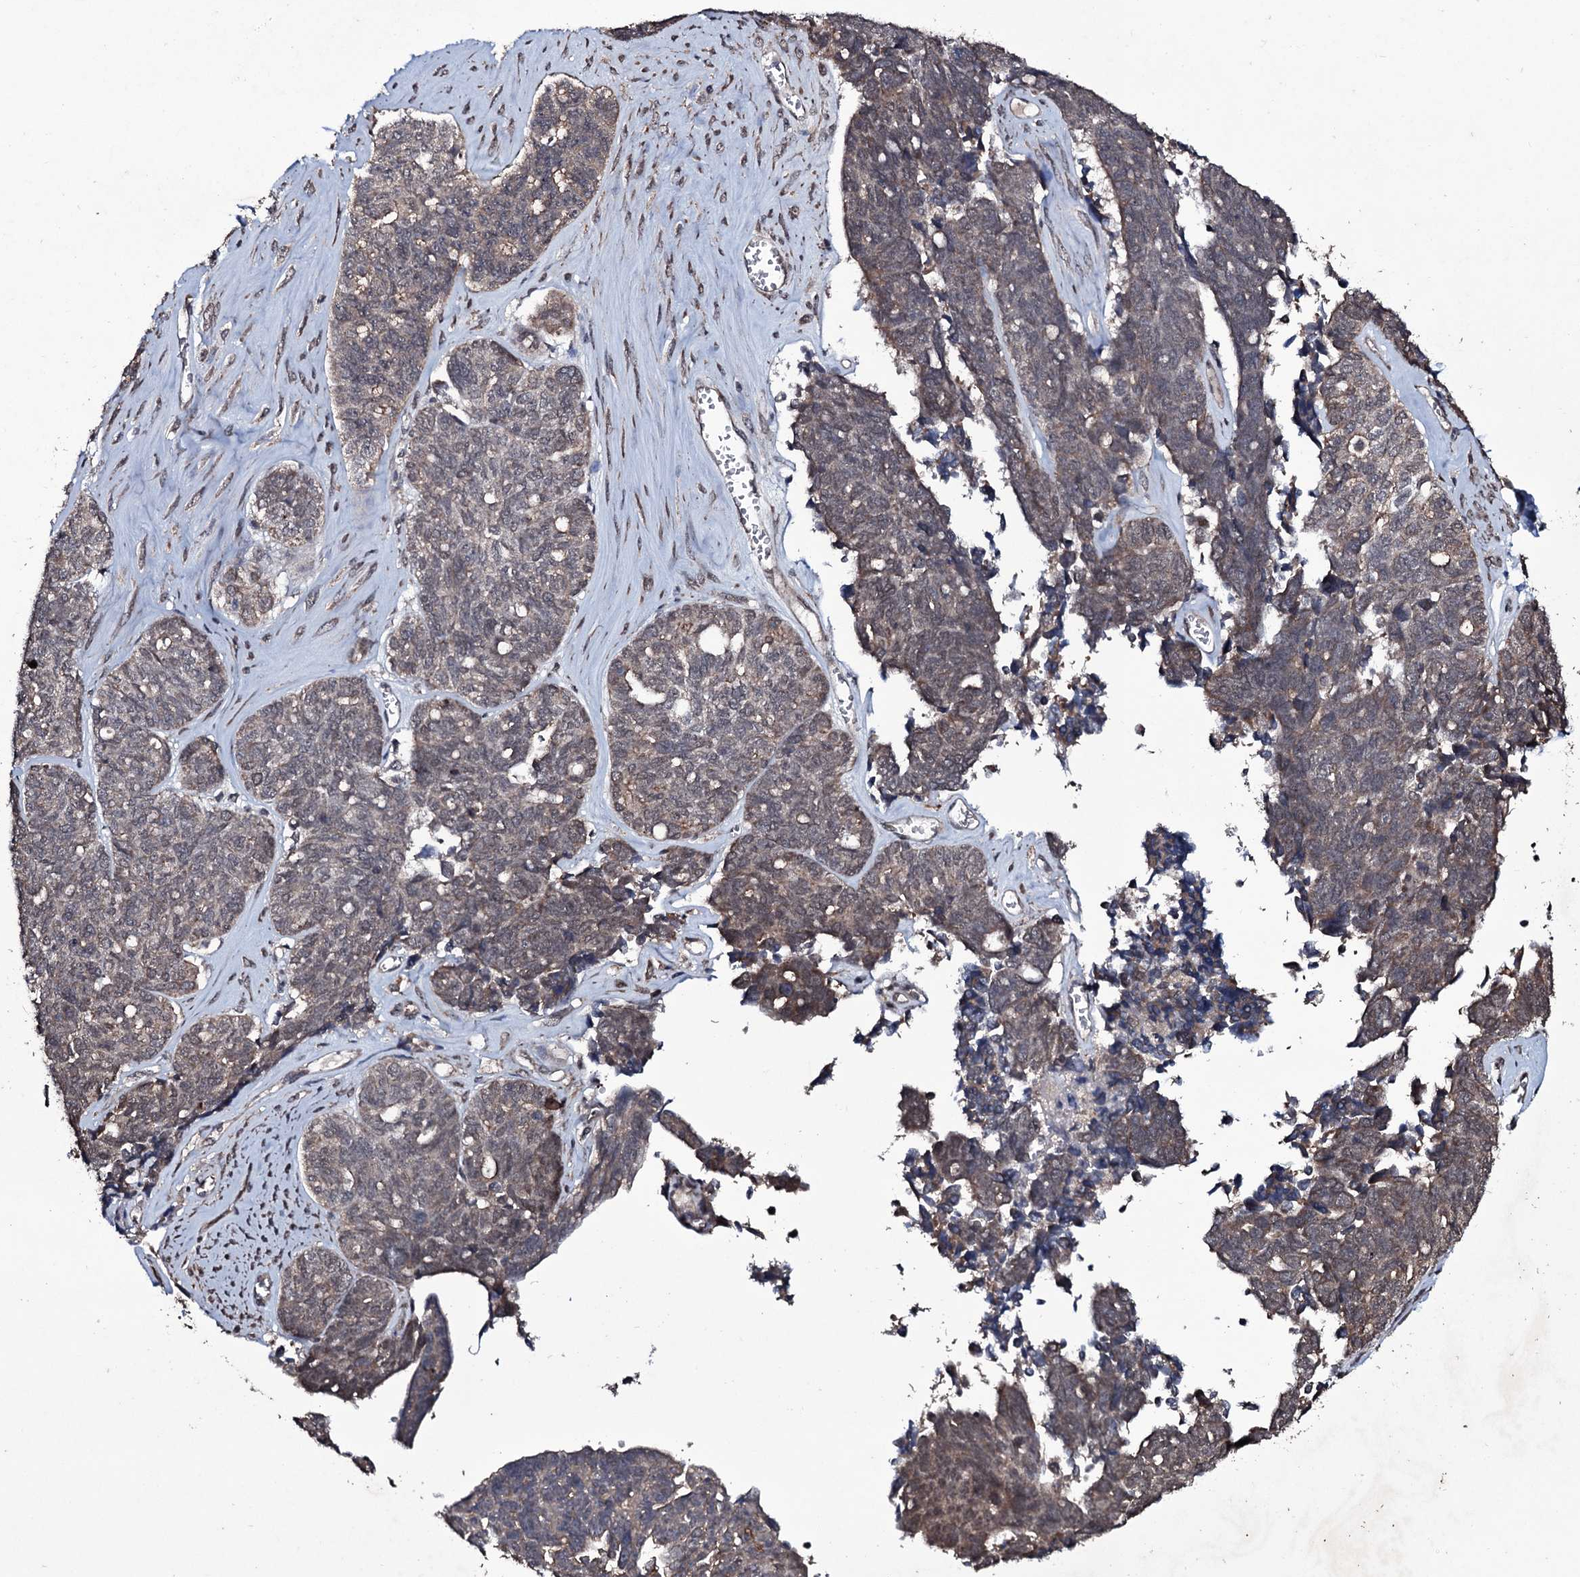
{"staining": {"intensity": "weak", "quantity": "<25%", "location": "cytoplasmic/membranous"}, "tissue": "ovarian cancer", "cell_type": "Tumor cells", "image_type": "cancer", "snomed": [{"axis": "morphology", "description": "Cystadenocarcinoma, serous, NOS"}, {"axis": "topography", "description": "Ovary"}], "caption": "Tumor cells are negative for protein expression in human ovarian cancer (serous cystadenocarcinoma).", "gene": "MRPS31", "patient": {"sex": "female", "age": 79}}